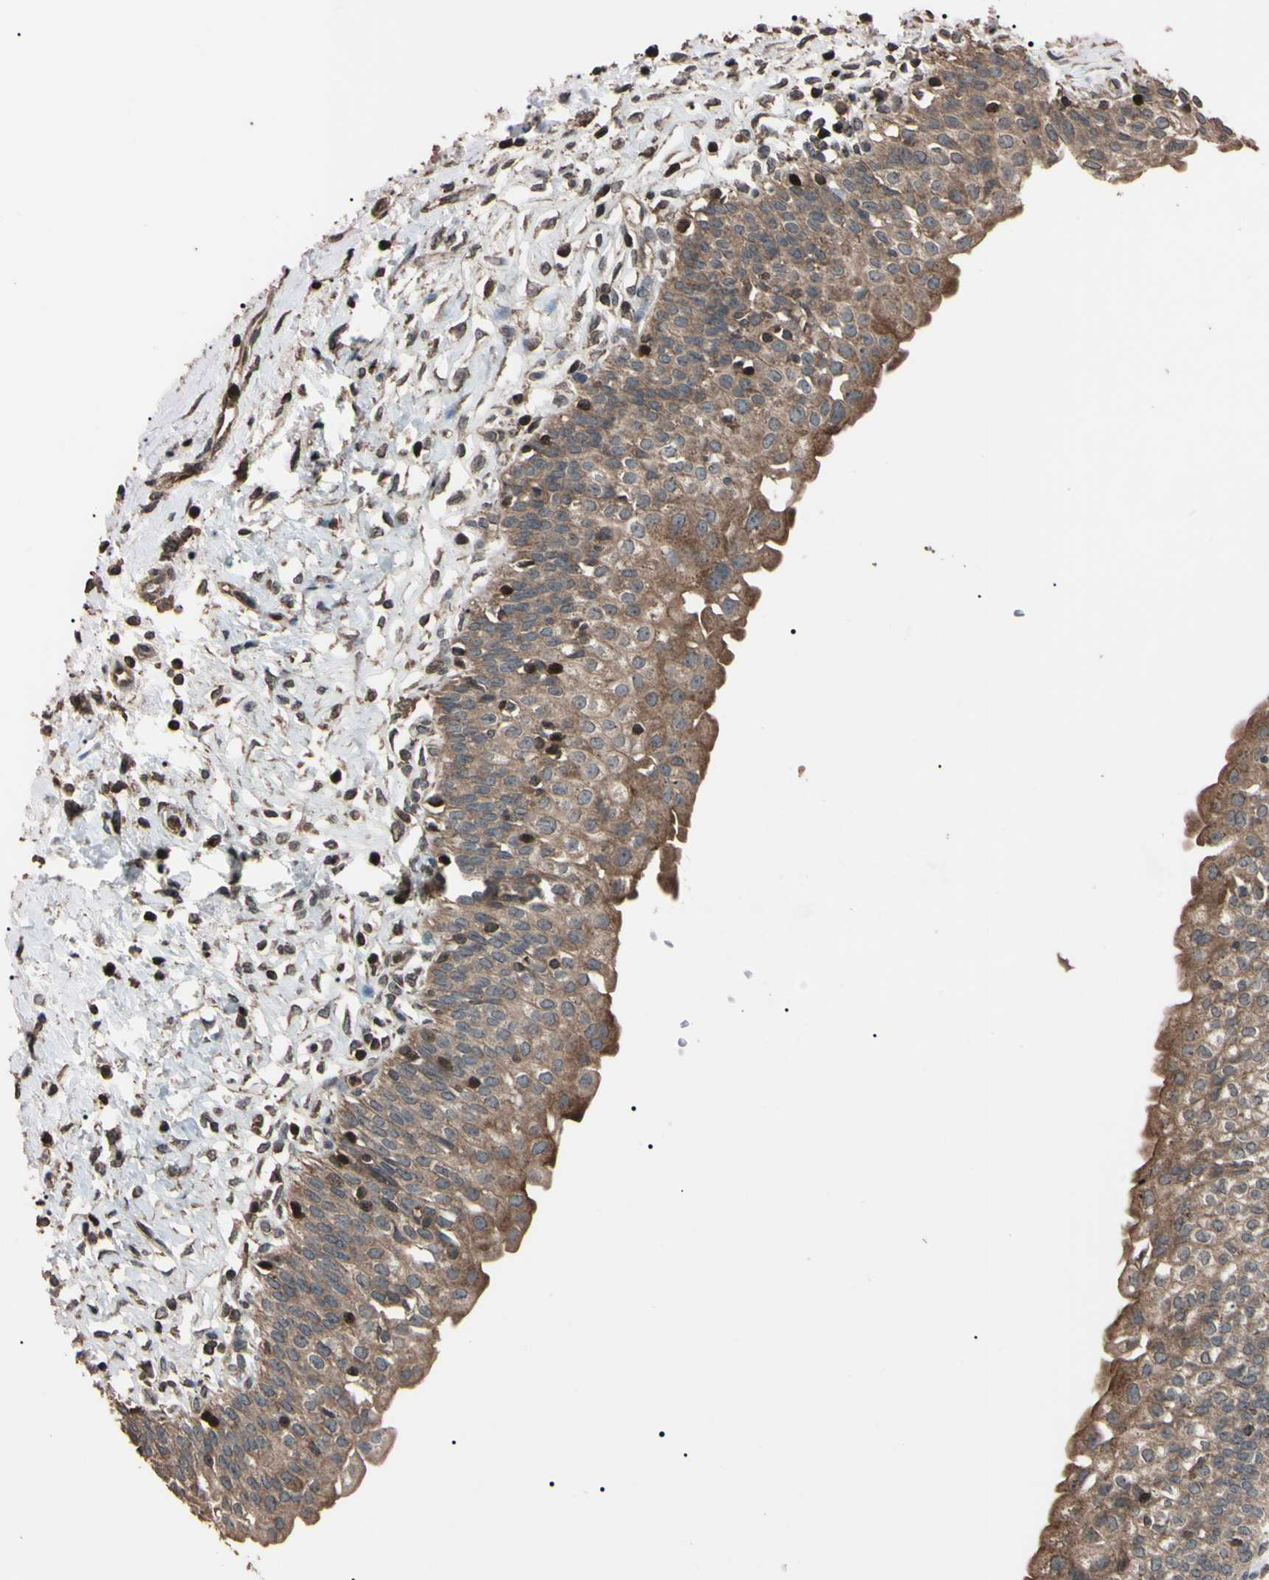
{"staining": {"intensity": "moderate", "quantity": "<25%", "location": "cytoplasmic/membranous,nuclear"}, "tissue": "urinary bladder", "cell_type": "Urothelial cells", "image_type": "normal", "snomed": [{"axis": "morphology", "description": "Normal tissue, NOS"}, {"axis": "topography", "description": "Urinary bladder"}], "caption": "Urinary bladder stained with DAB (3,3'-diaminobenzidine) immunohistochemistry reveals low levels of moderate cytoplasmic/membranous,nuclear expression in about <25% of urothelial cells.", "gene": "TNFRSF1A", "patient": {"sex": "male", "age": 55}}